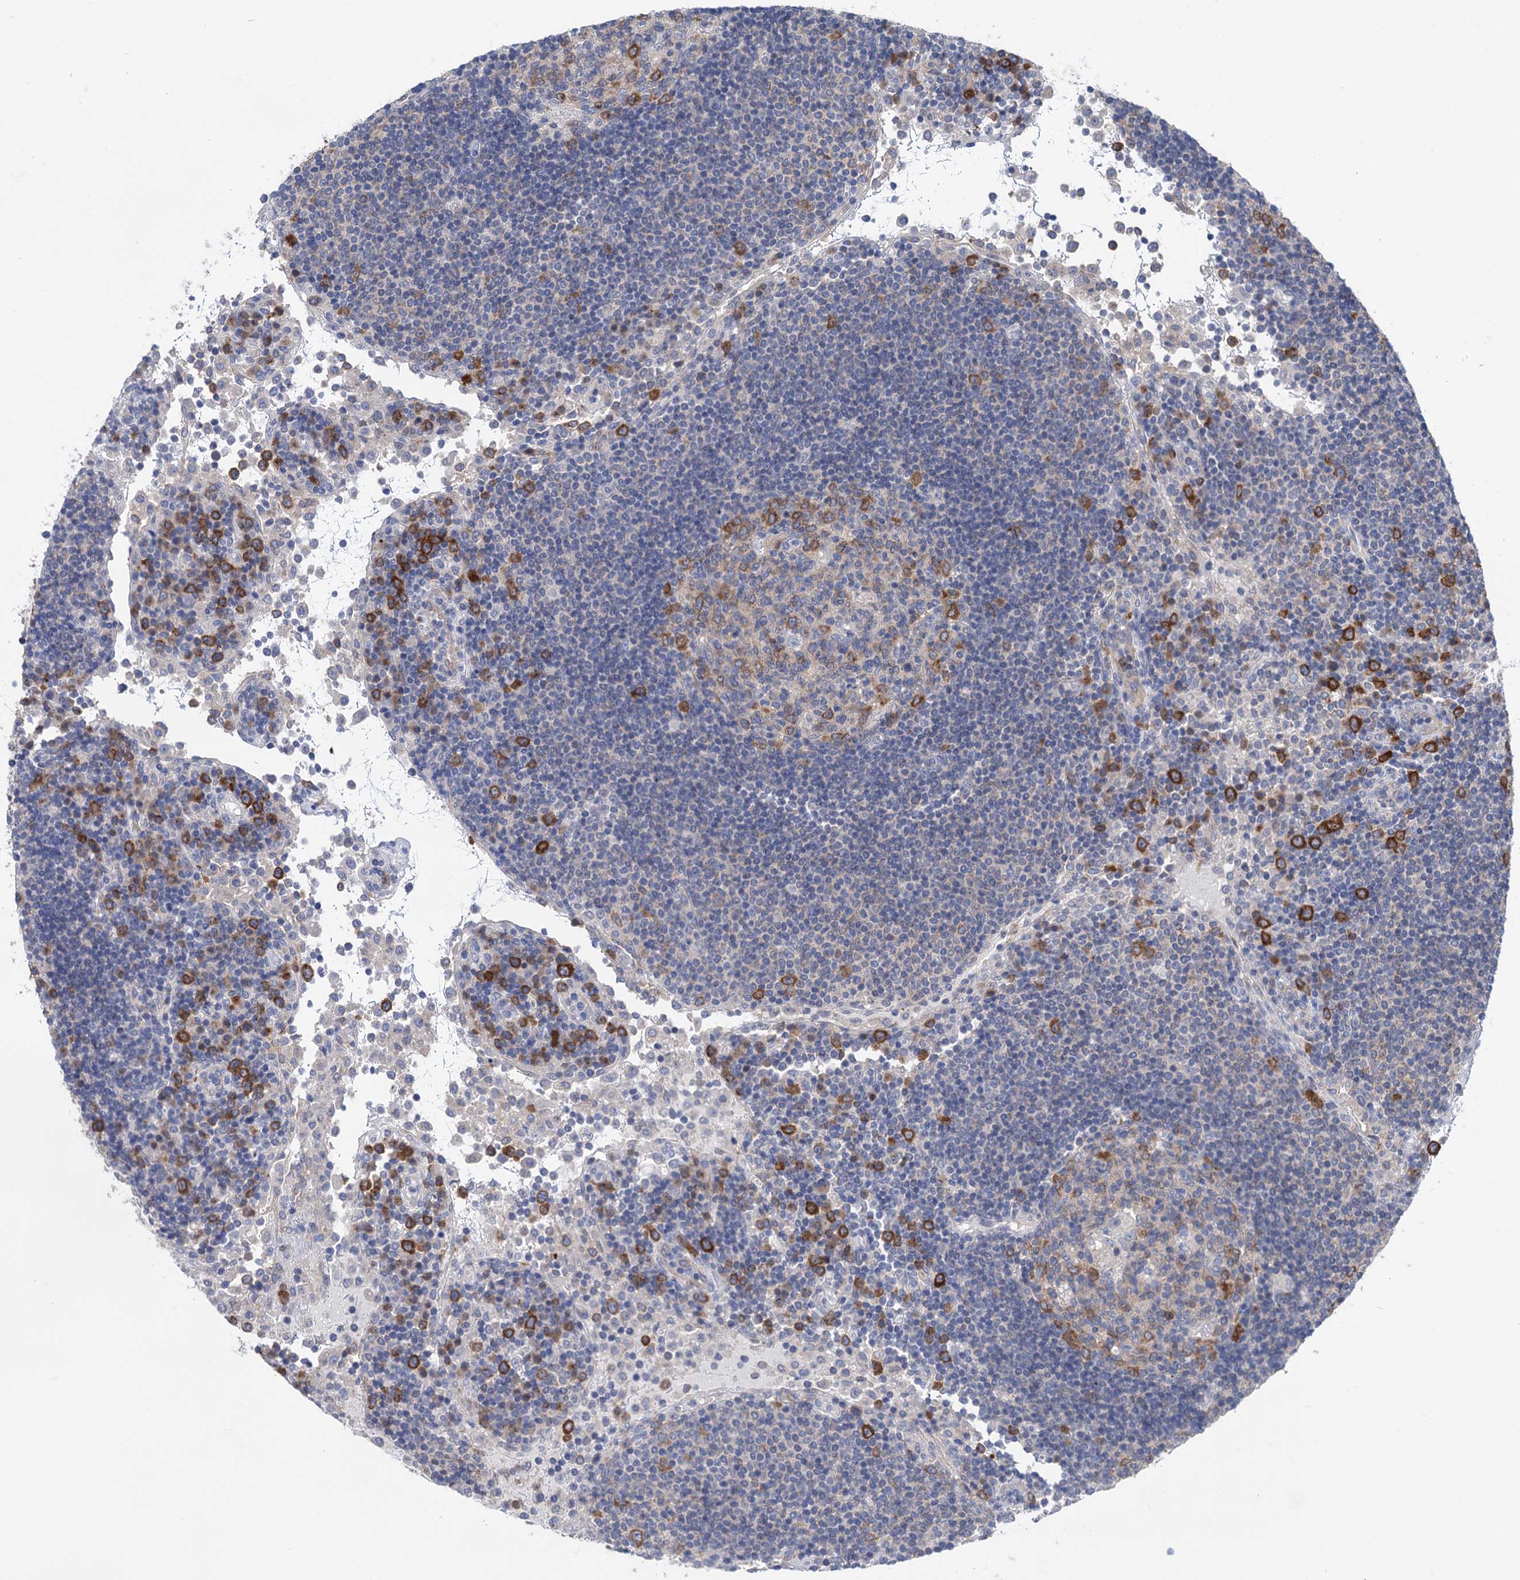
{"staining": {"intensity": "moderate", "quantity": "<25%", "location": "cytoplasmic/membranous"}, "tissue": "lymph node", "cell_type": "Germinal center cells", "image_type": "normal", "snomed": [{"axis": "morphology", "description": "Normal tissue, NOS"}, {"axis": "topography", "description": "Lymph node"}], "caption": "The image demonstrates immunohistochemical staining of unremarkable lymph node. There is moderate cytoplasmic/membranous staining is appreciated in about <25% of germinal center cells.", "gene": "ZNRD2", "patient": {"sex": "female", "age": 53}}